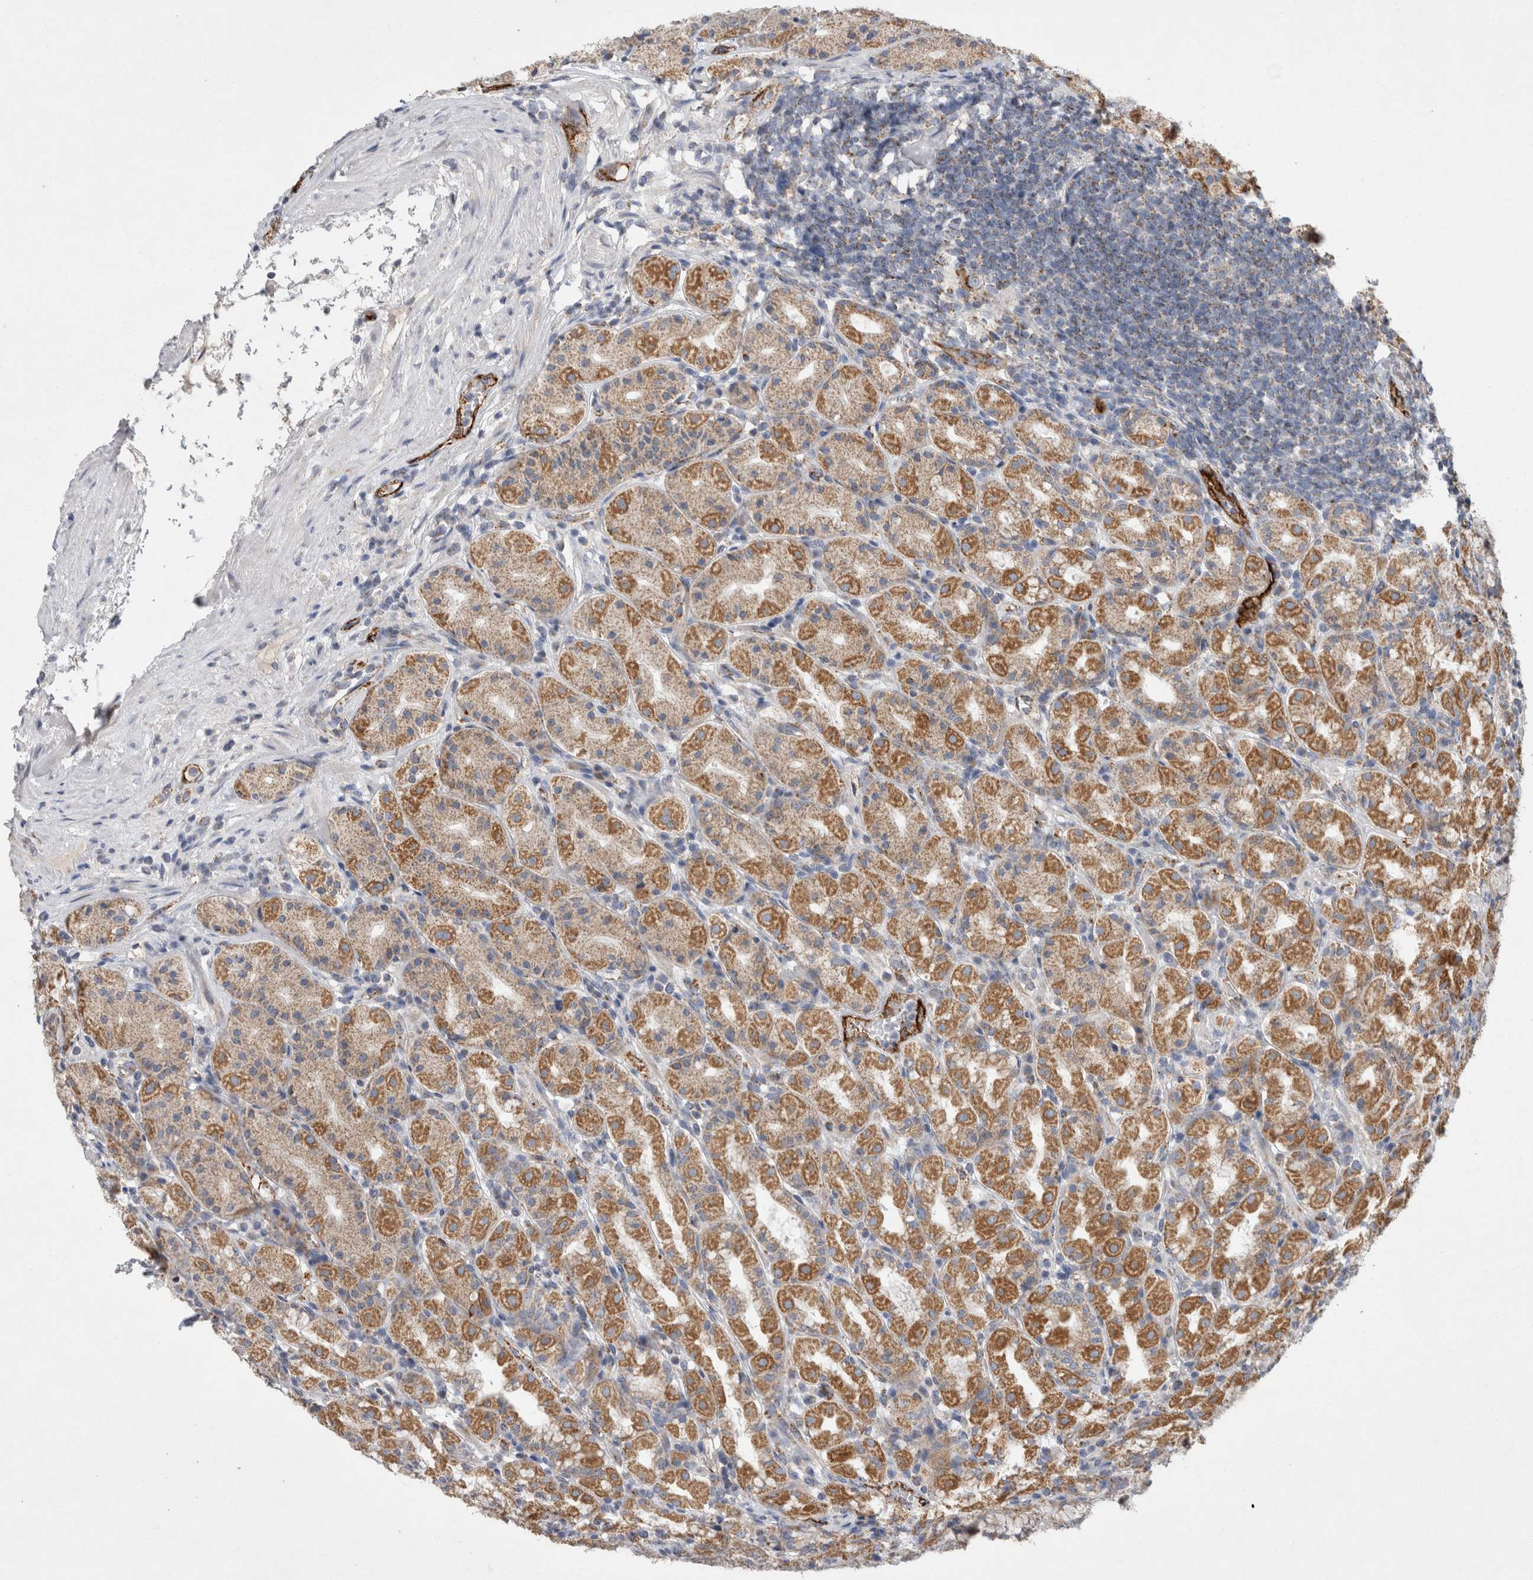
{"staining": {"intensity": "strong", "quantity": "<25%", "location": "cytoplasmic/membranous"}, "tissue": "stomach", "cell_type": "Glandular cells", "image_type": "normal", "snomed": [{"axis": "morphology", "description": "Normal tissue, NOS"}, {"axis": "topography", "description": "Stomach, lower"}], "caption": "An image showing strong cytoplasmic/membranous staining in approximately <25% of glandular cells in normal stomach, as visualized by brown immunohistochemical staining.", "gene": "IARS2", "patient": {"sex": "female", "age": 56}}